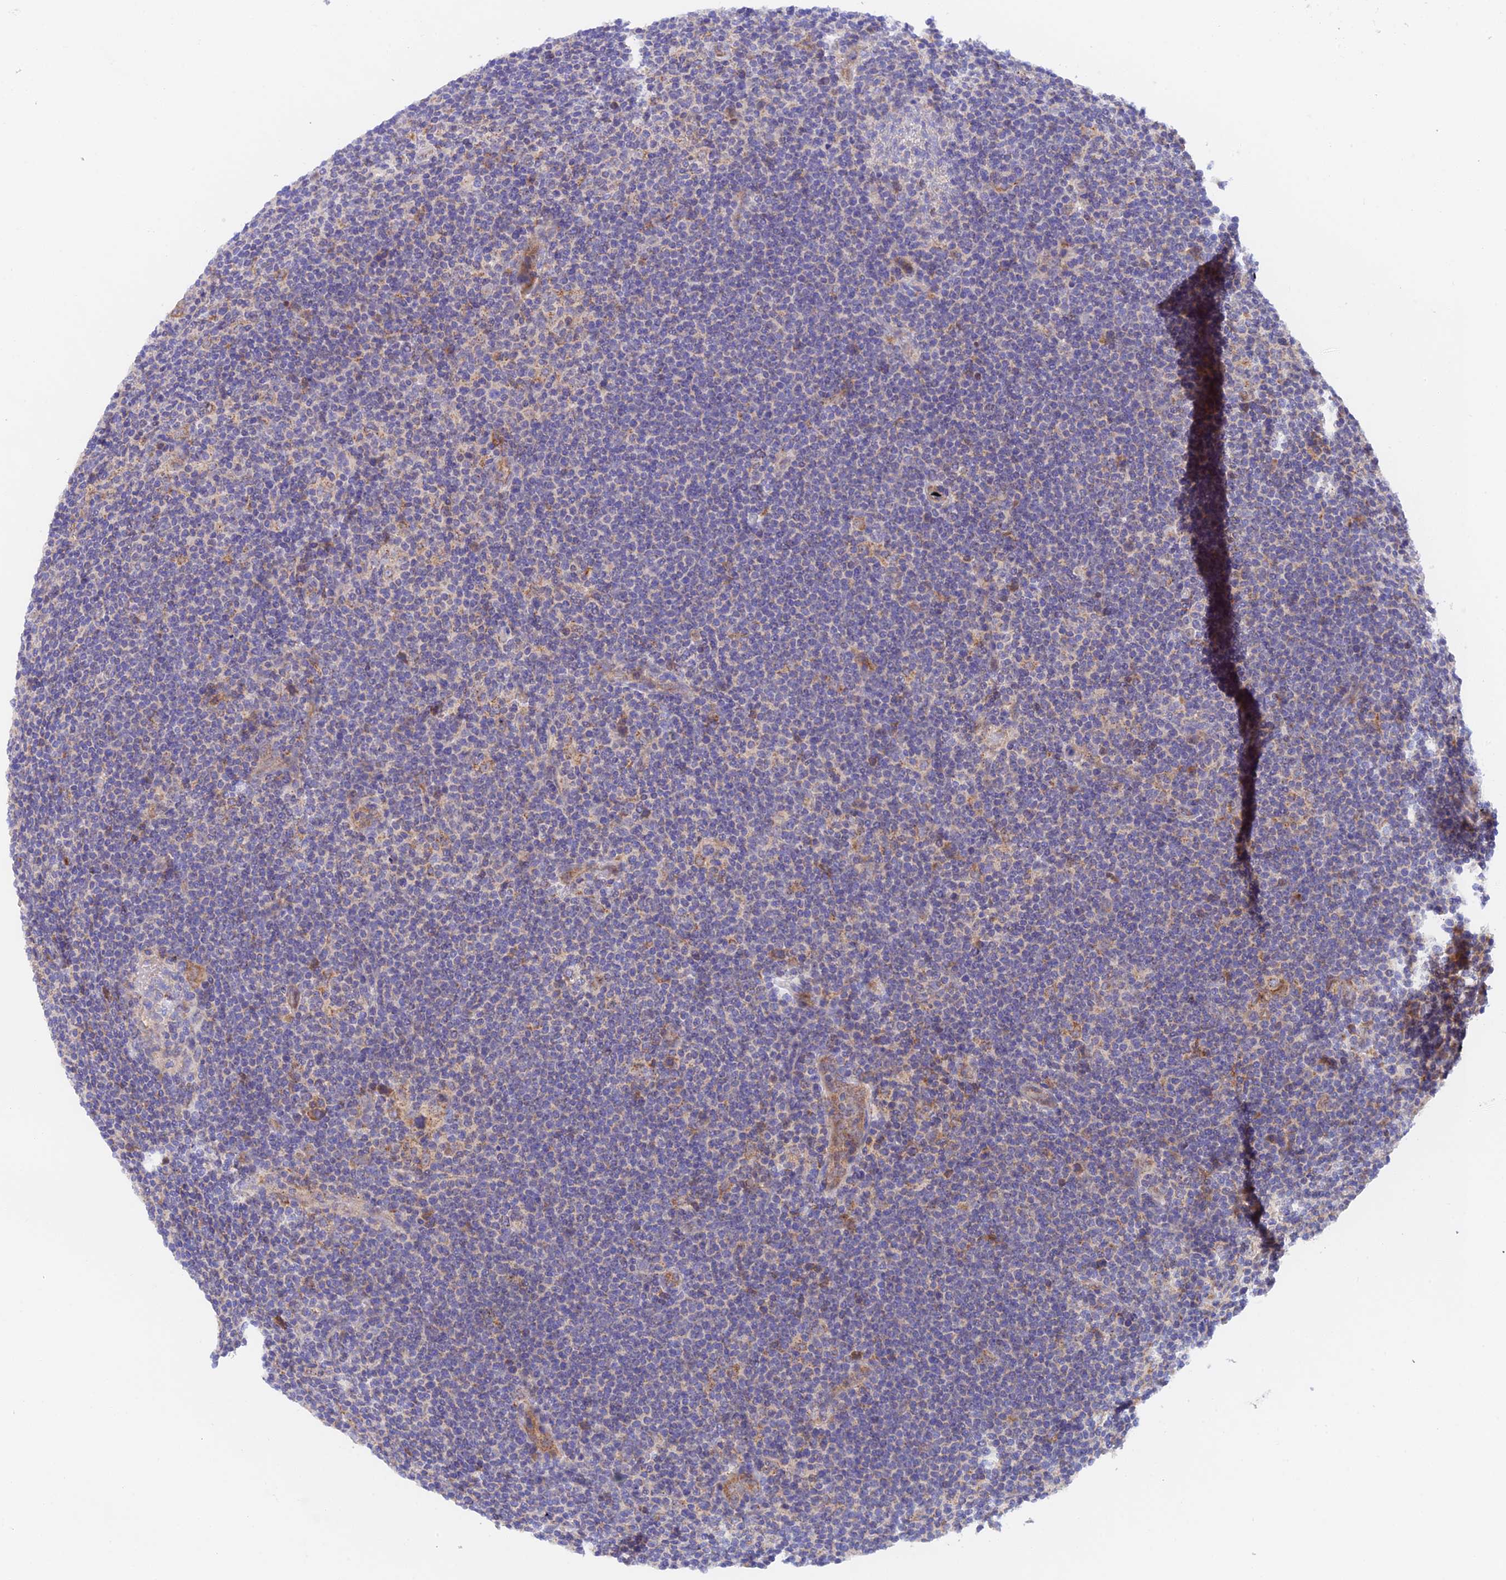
{"staining": {"intensity": "weak", "quantity": "<25%", "location": "cytoplasmic/membranous"}, "tissue": "lymphoma", "cell_type": "Tumor cells", "image_type": "cancer", "snomed": [{"axis": "morphology", "description": "Hodgkin's disease, NOS"}, {"axis": "topography", "description": "Lymph node"}], "caption": "IHC image of neoplastic tissue: Hodgkin's disease stained with DAB shows no significant protein staining in tumor cells.", "gene": "RANBP6", "patient": {"sex": "female", "age": 57}}